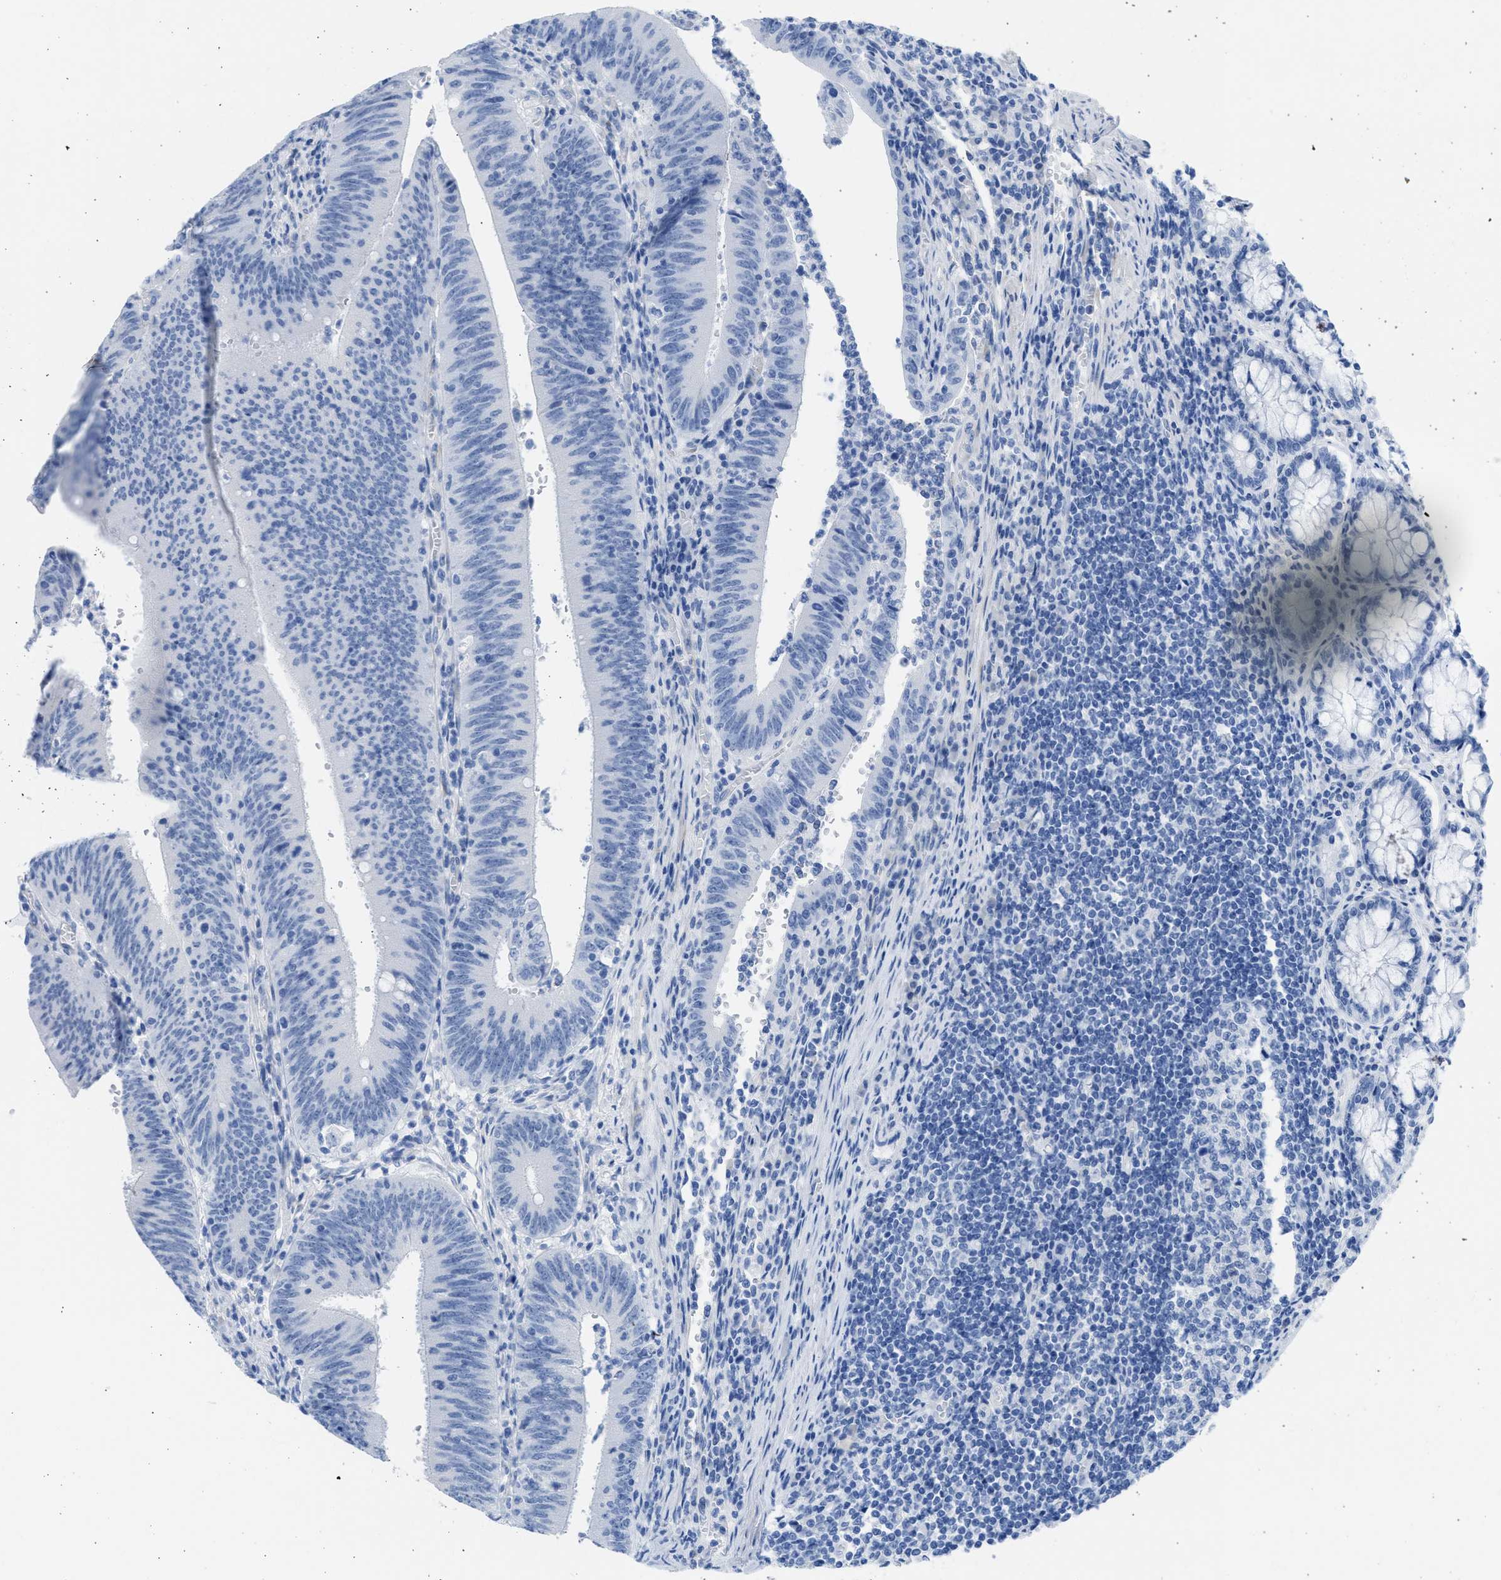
{"staining": {"intensity": "negative", "quantity": "none", "location": "none"}, "tissue": "colorectal cancer", "cell_type": "Tumor cells", "image_type": "cancer", "snomed": [{"axis": "morphology", "description": "Normal tissue, NOS"}, {"axis": "morphology", "description": "Adenocarcinoma, NOS"}, {"axis": "topography", "description": "Rectum"}], "caption": "A high-resolution image shows immunohistochemistry staining of colorectal cancer, which displays no significant positivity in tumor cells.", "gene": "SPATA3", "patient": {"sex": "female", "age": 66}}